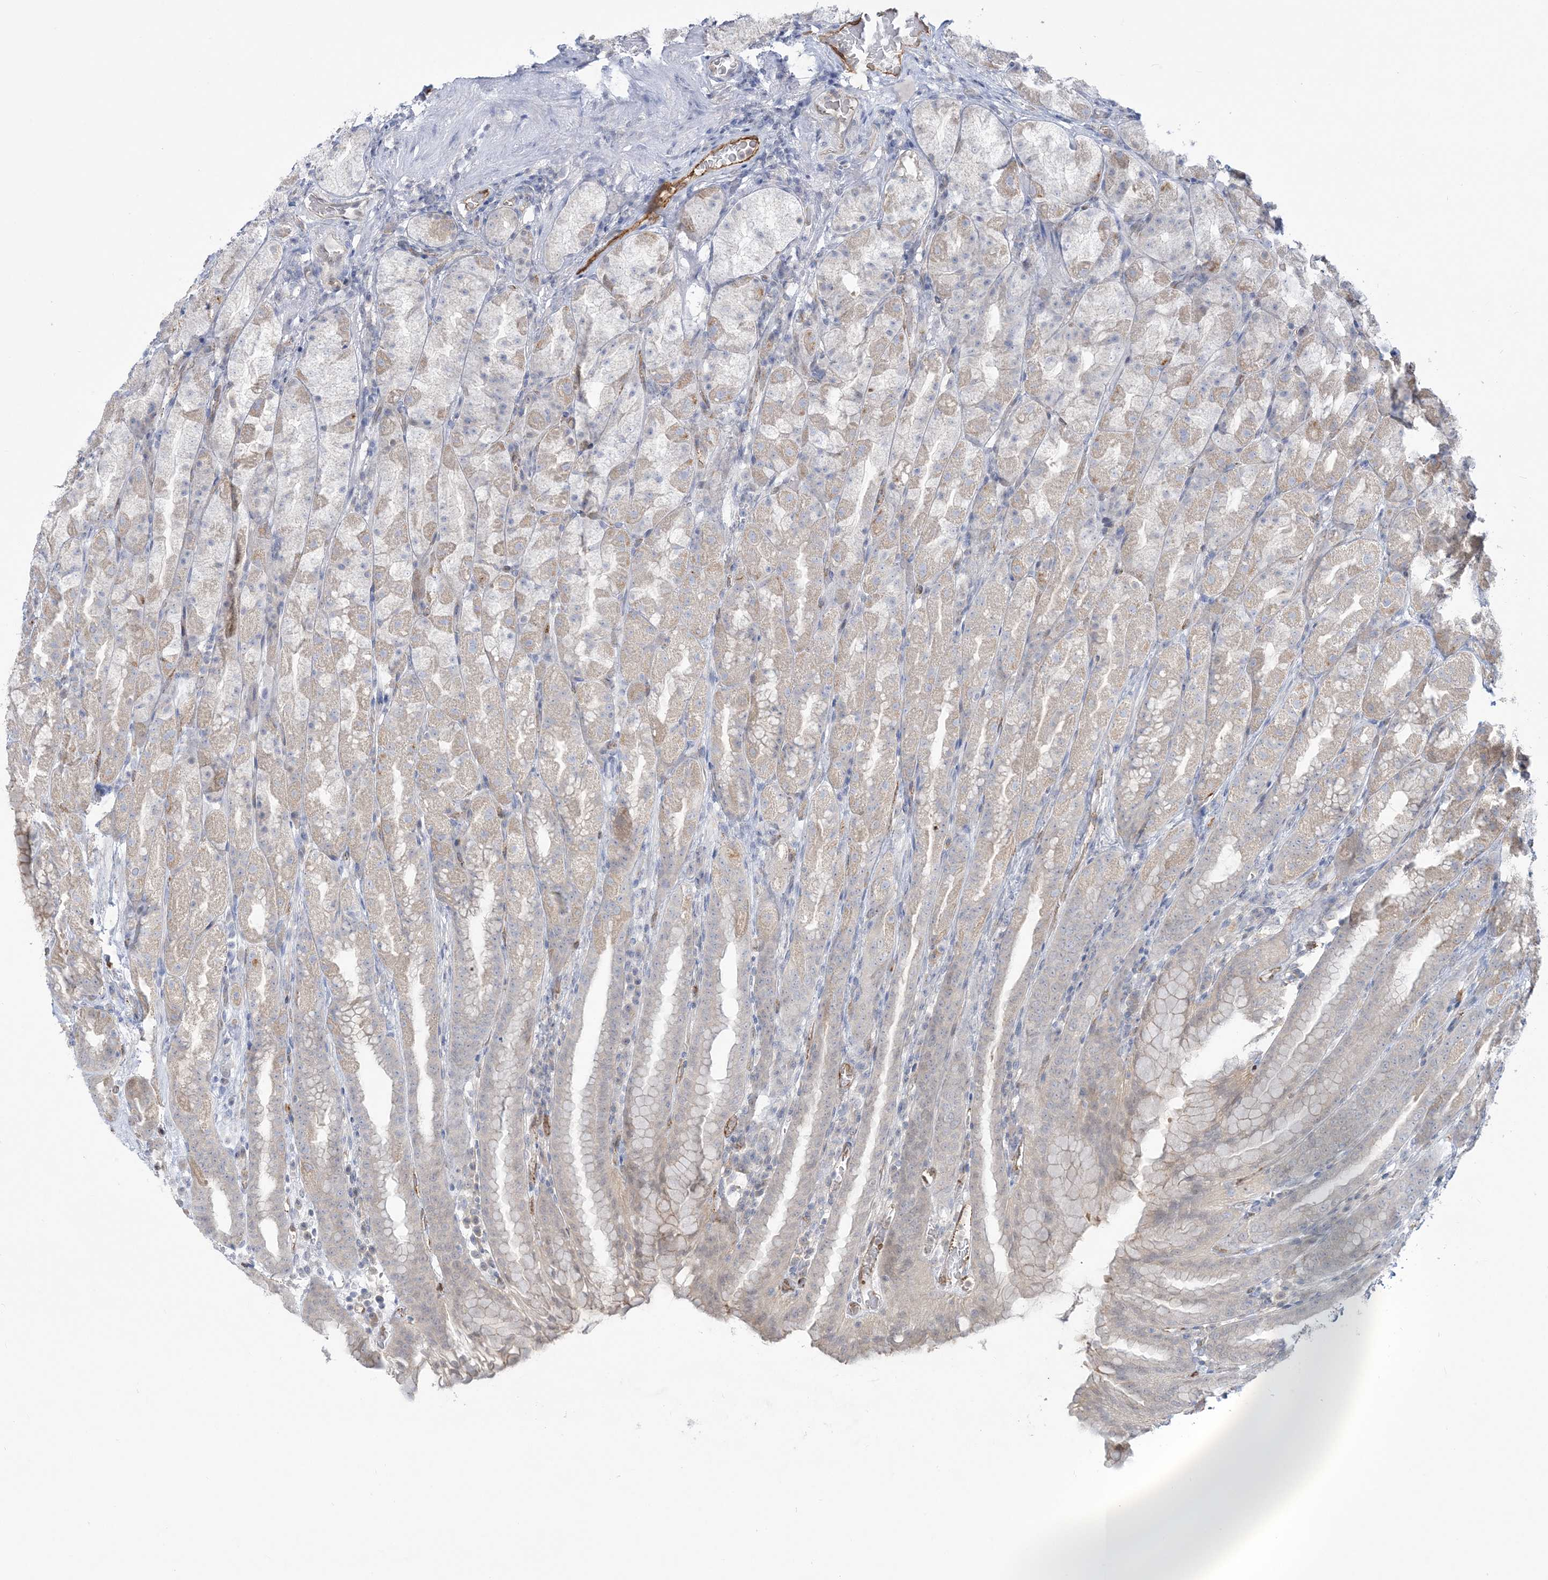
{"staining": {"intensity": "weak", "quantity": "<25%", "location": "cytoplasmic/membranous"}, "tissue": "stomach", "cell_type": "Glandular cells", "image_type": "normal", "snomed": [{"axis": "morphology", "description": "Normal tissue, NOS"}, {"axis": "topography", "description": "Stomach, upper"}], "caption": "This histopathology image is of benign stomach stained with immunohistochemistry to label a protein in brown with the nuclei are counter-stained blue. There is no positivity in glandular cells. (DAB immunohistochemistry (IHC) visualized using brightfield microscopy, high magnification).", "gene": "INPP1", "patient": {"sex": "male", "age": 68}}